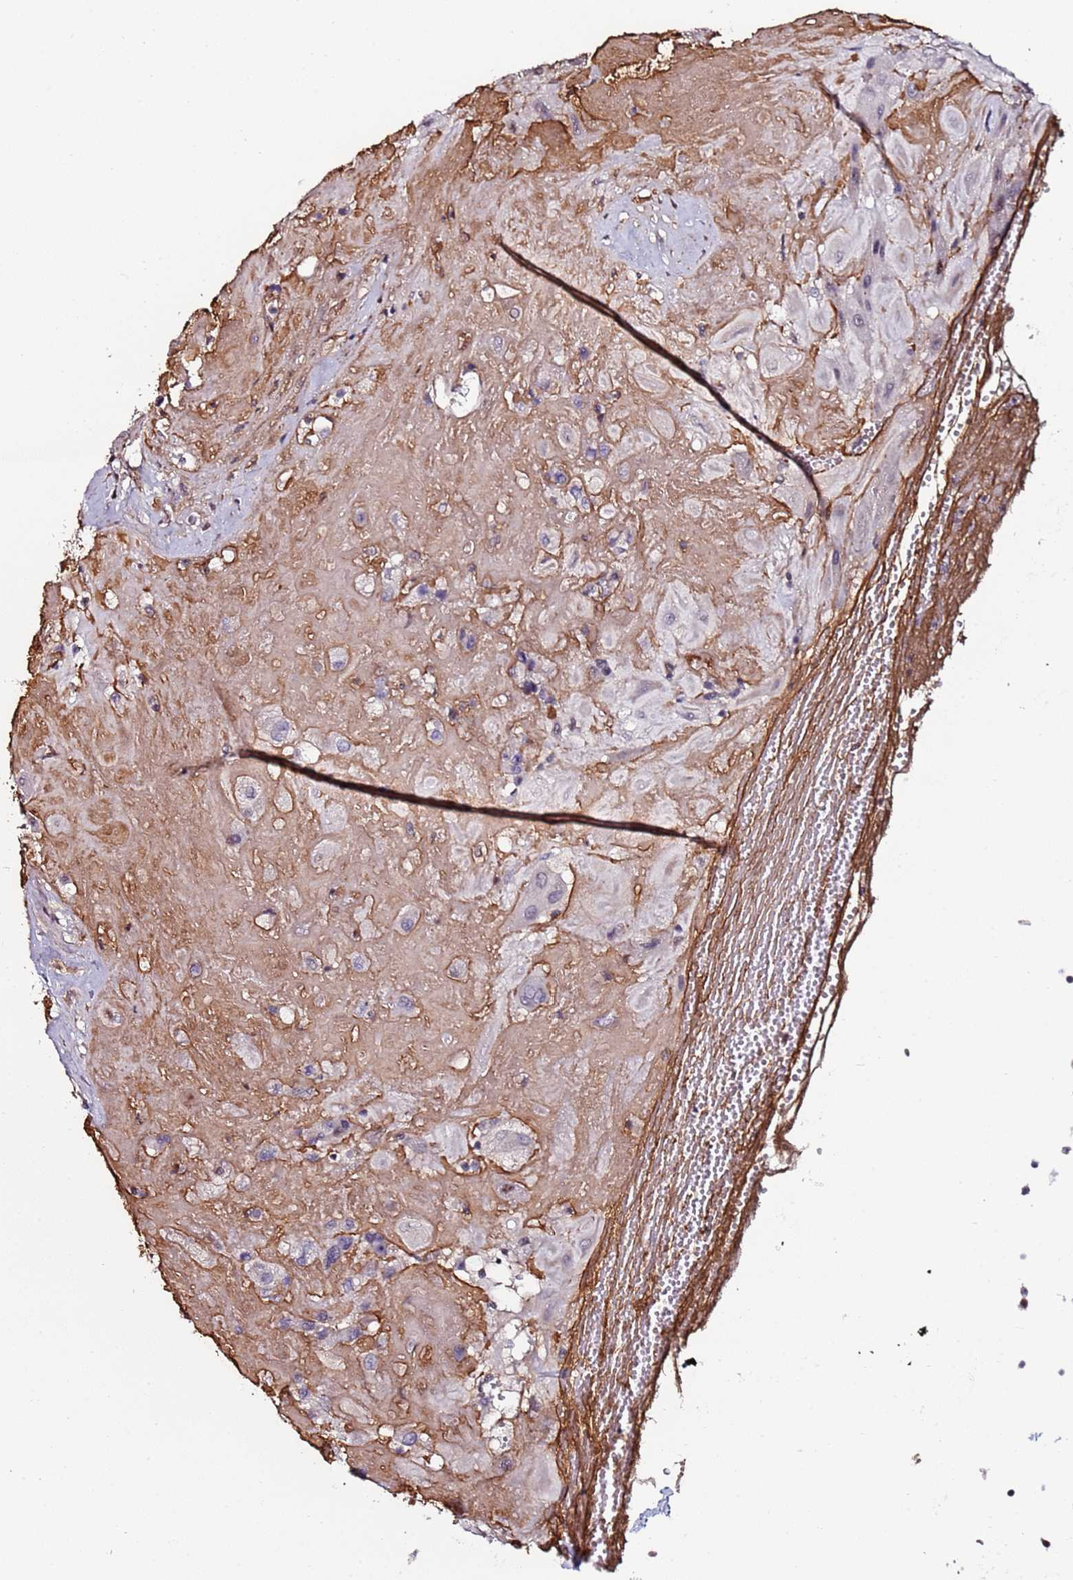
{"staining": {"intensity": "negative", "quantity": "none", "location": "none"}, "tissue": "placenta", "cell_type": "Decidual cells", "image_type": "normal", "snomed": [{"axis": "morphology", "description": "Normal tissue, NOS"}, {"axis": "topography", "description": "Placenta"}], "caption": "IHC image of benign placenta: placenta stained with DAB (3,3'-diaminobenzidine) exhibits no significant protein positivity in decidual cells.", "gene": "DUSP28", "patient": {"sex": "female", "age": 32}}